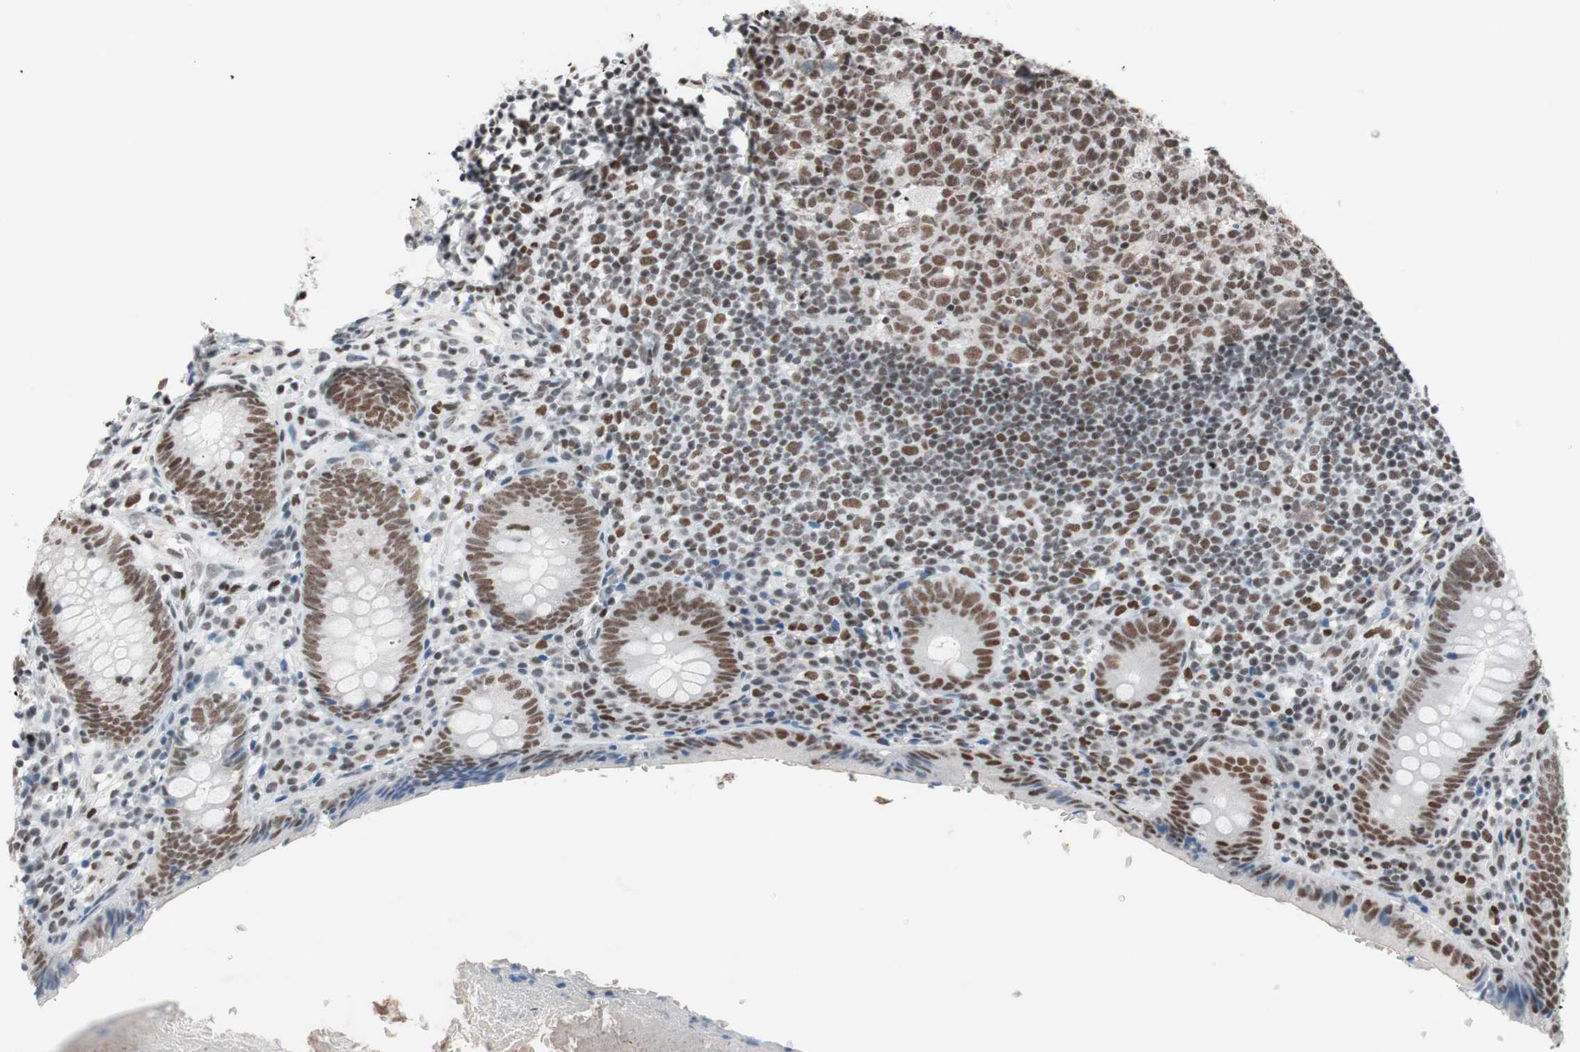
{"staining": {"intensity": "moderate", "quantity": ">75%", "location": "nuclear"}, "tissue": "appendix", "cell_type": "Glandular cells", "image_type": "normal", "snomed": [{"axis": "morphology", "description": "Normal tissue, NOS"}, {"axis": "topography", "description": "Appendix"}], "caption": "Moderate nuclear positivity is seen in approximately >75% of glandular cells in normal appendix. The staining was performed using DAB to visualize the protein expression in brown, while the nuclei were stained in blue with hematoxylin (Magnification: 20x).", "gene": "ARID1A", "patient": {"sex": "female", "age": 10}}